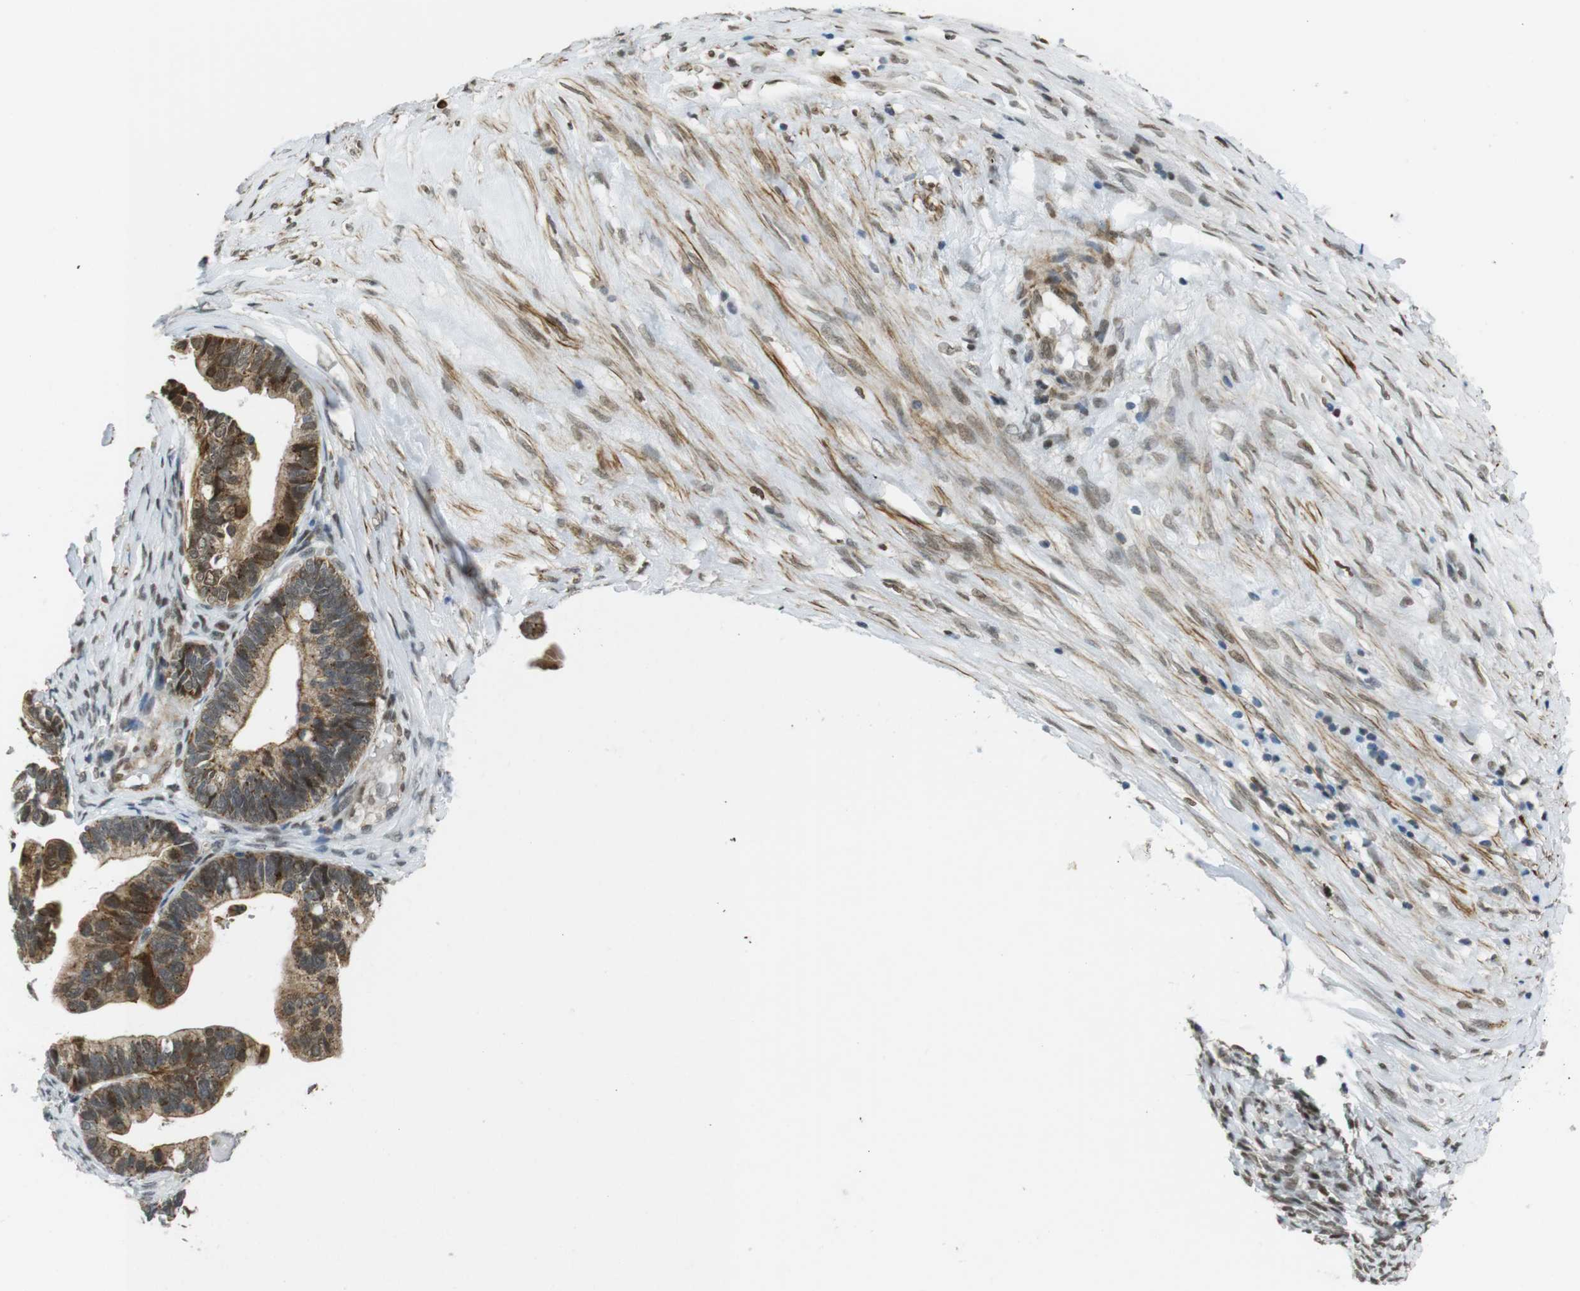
{"staining": {"intensity": "moderate", "quantity": ">75%", "location": "cytoplasmic/membranous,nuclear"}, "tissue": "ovarian cancer", "cell_type": "Tumor cells", "image_type": "cancer", "snomed": [{"axis": "morphology", "description": "Cystadenocarcinoma, serous, NOS"}, {"axis": "topography", "description": "Ovary"}], "caption": "An image of ovarian cancer stained for a protein demonstrates moderate cytoplasmic/membranous and nuclear brown staining in tumor cells.", "gene": "USP7", "patient": {"sex": "female", "age": 56}}